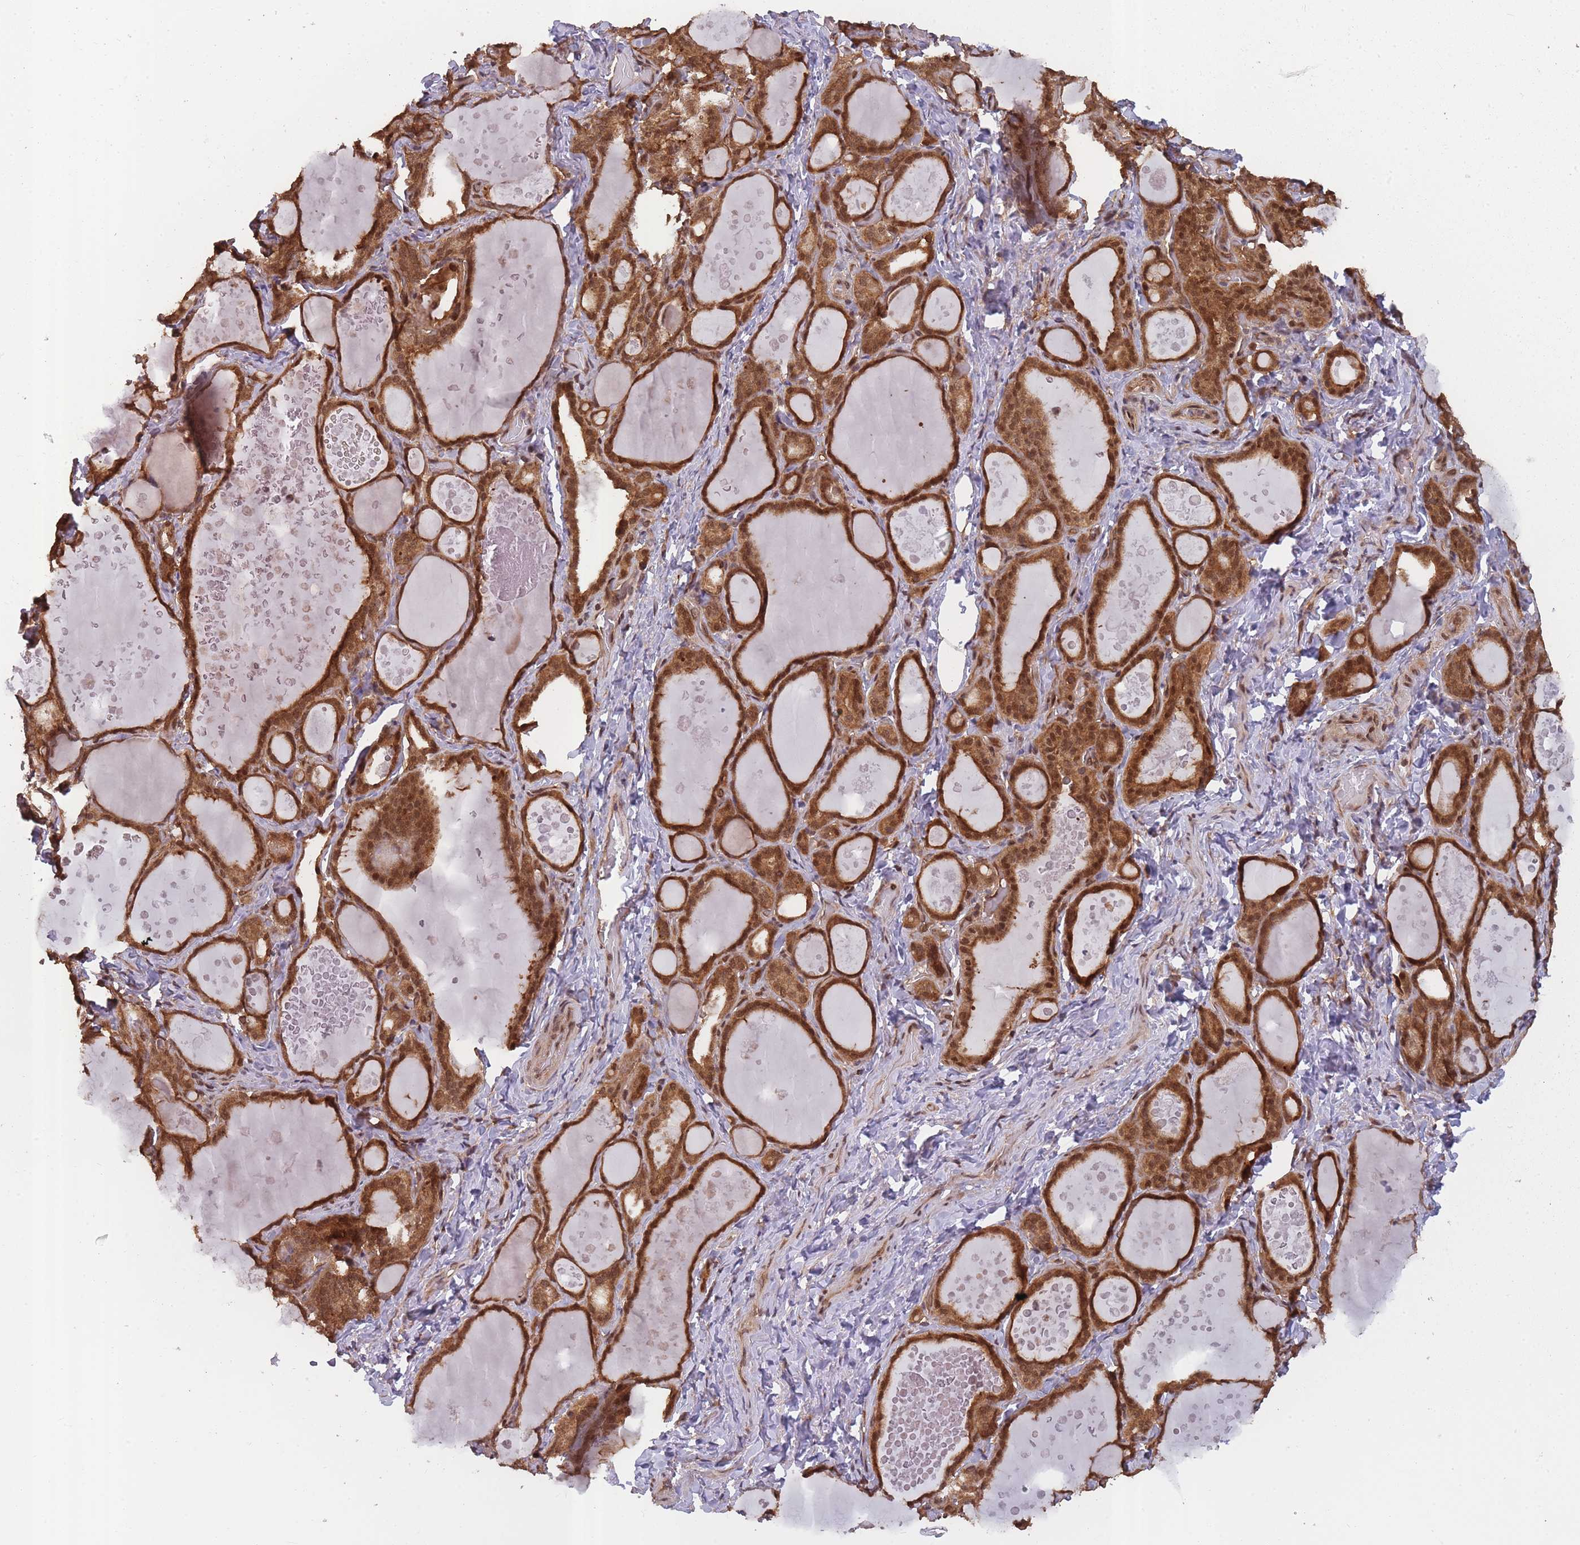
{"staining": {"intensity": "strong", "quantity": ">75%", "location": "cytoplasmic/membranous,nuclear"}, "tissue": "thyroid gland", "cell_type": "Glandular cells", "image_type": "normal", "snomed": [{"axis": "morphology", "description": "Normal tissue, NOS"}, {"axis": "topography", "description": "Thyroid gland"}], "caption": "A histopathology image of human thyroid gland stained for a protein displays strong cytoplasmic/membranous,nuclear brown staining in glandular cells. The staining was performed using DAB, with brown indicating positive protein expression. Nuclei are stained blue with hematoxylin.", "gene": "PPP6R3", "patient": {"sex": "female", "age": 46}}